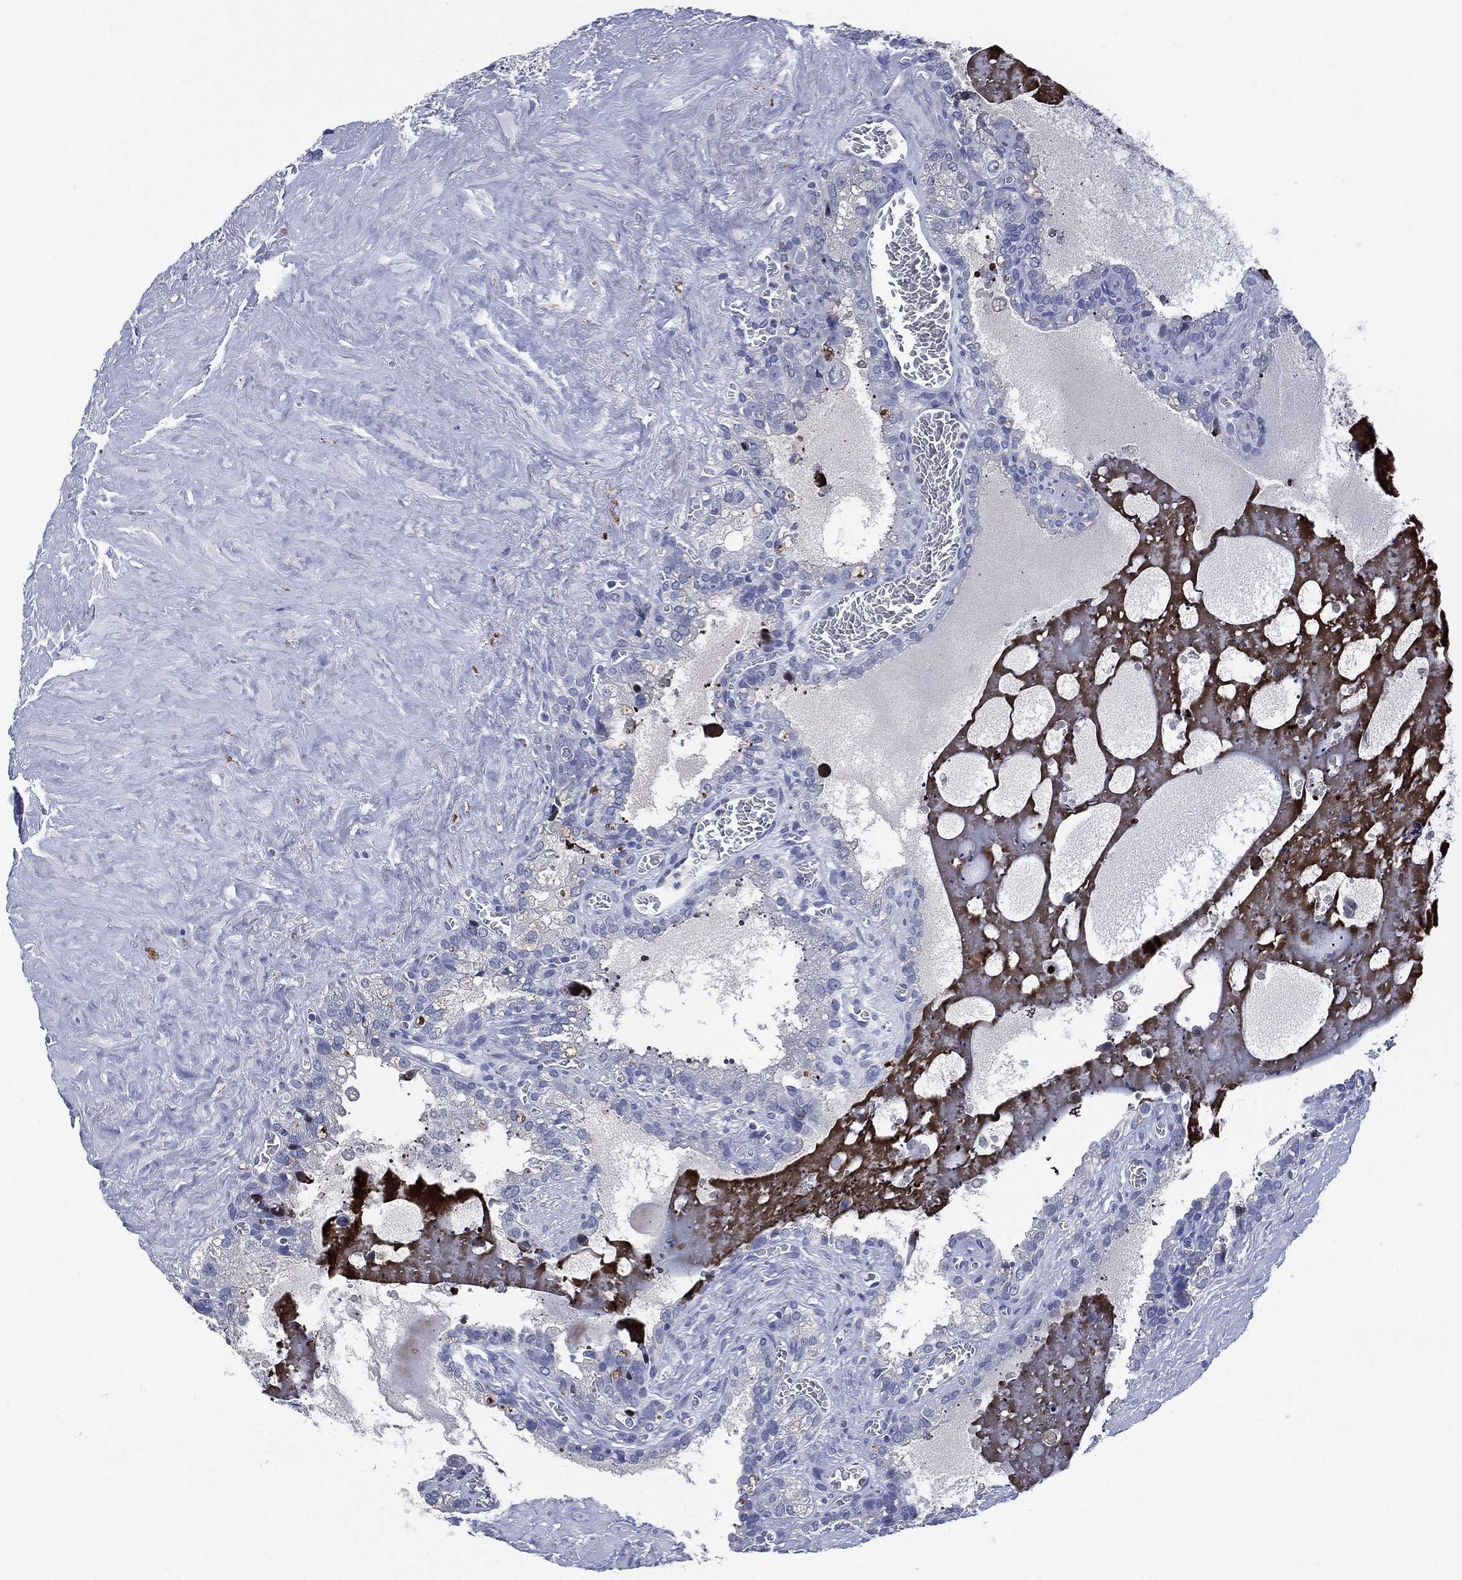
{"staining": {"intensity": "negative", "quantity": "none", "location": "none"}, "tissue": "seminal vesicle", "cell_type": "Glandular cells", "image_type": "normal", "snomed": [{"axis": "morphology", "description": "Normal tissue, NOS"}, {"axis": "topography", "description": "Prostate"}, {"axis": "topography", "description": "Seminal veicle"}], "caption": "High power microscopy micrograph of an immunohistochemistry micrograph of normal seminal vesicle, revealing no significant expression in glandular cells. Brightfield microscopy of immunohistochemistry (IHC) stained with DAB (3,3'-diaminobenzidine) (brown) and hematoxylin (blue), captured at high magnification.", "gene": "KRT35", "patient": {"sex": "male", "age": 71}}